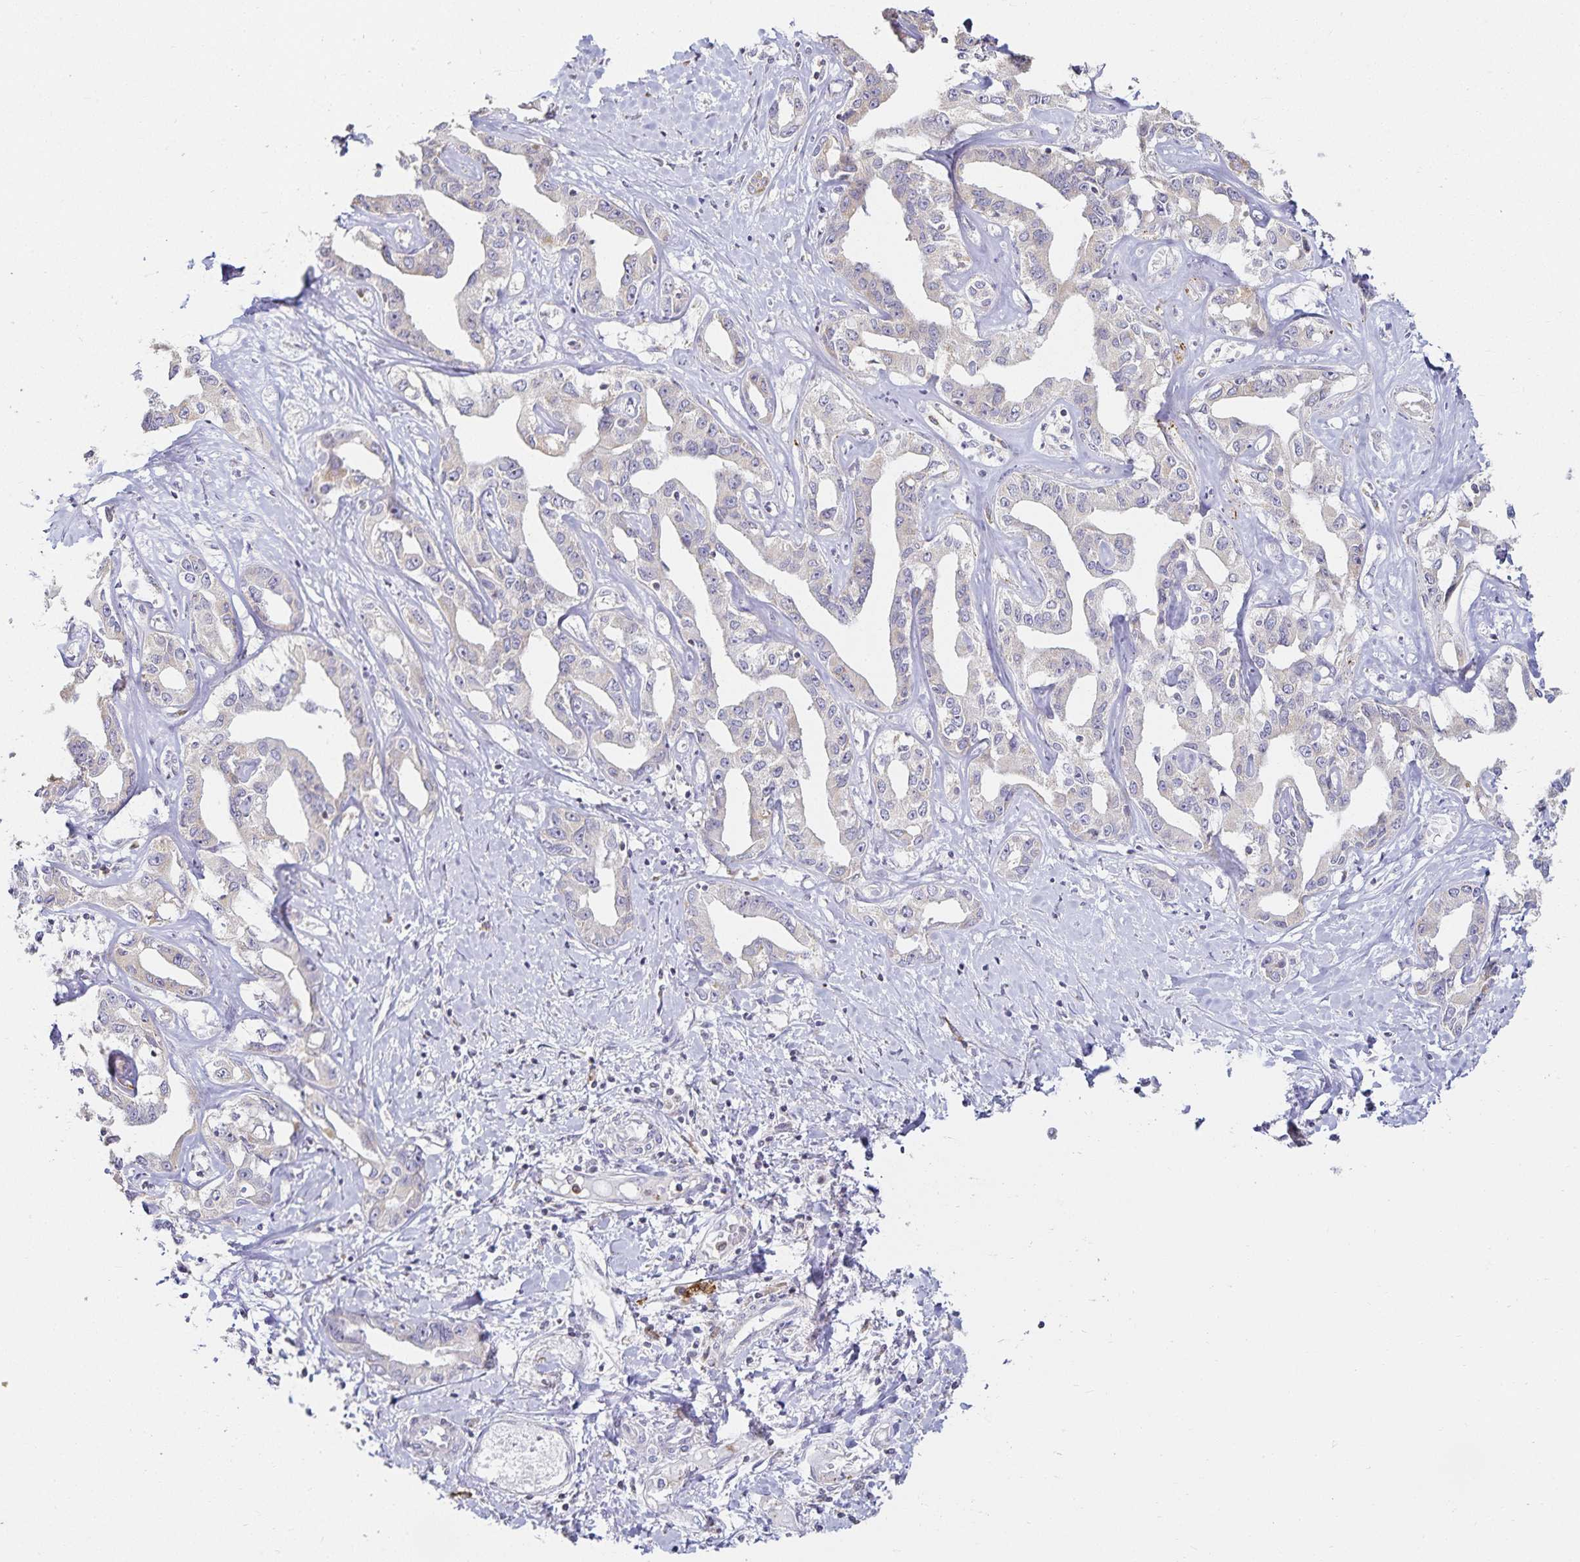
{"staining": {"intensity": "negative", "quantity": "none", "location": "none"}, "tissue": "liver cancer", "cell_type": "Tumor cells", "image_type": "cancer", "snomed": [{"axis": "morphology", "description": "Cholangiocarcinoma"}, {"axis": "topography", "description": "Liver"}], "caption": "High power microscopy micrograph of an IHC histopathology image of liver cholangiocarcinoma, revealing no significant expression in tumor cells.", "gene": "GP2", "patient": {"sex": "male", "age": 59}}